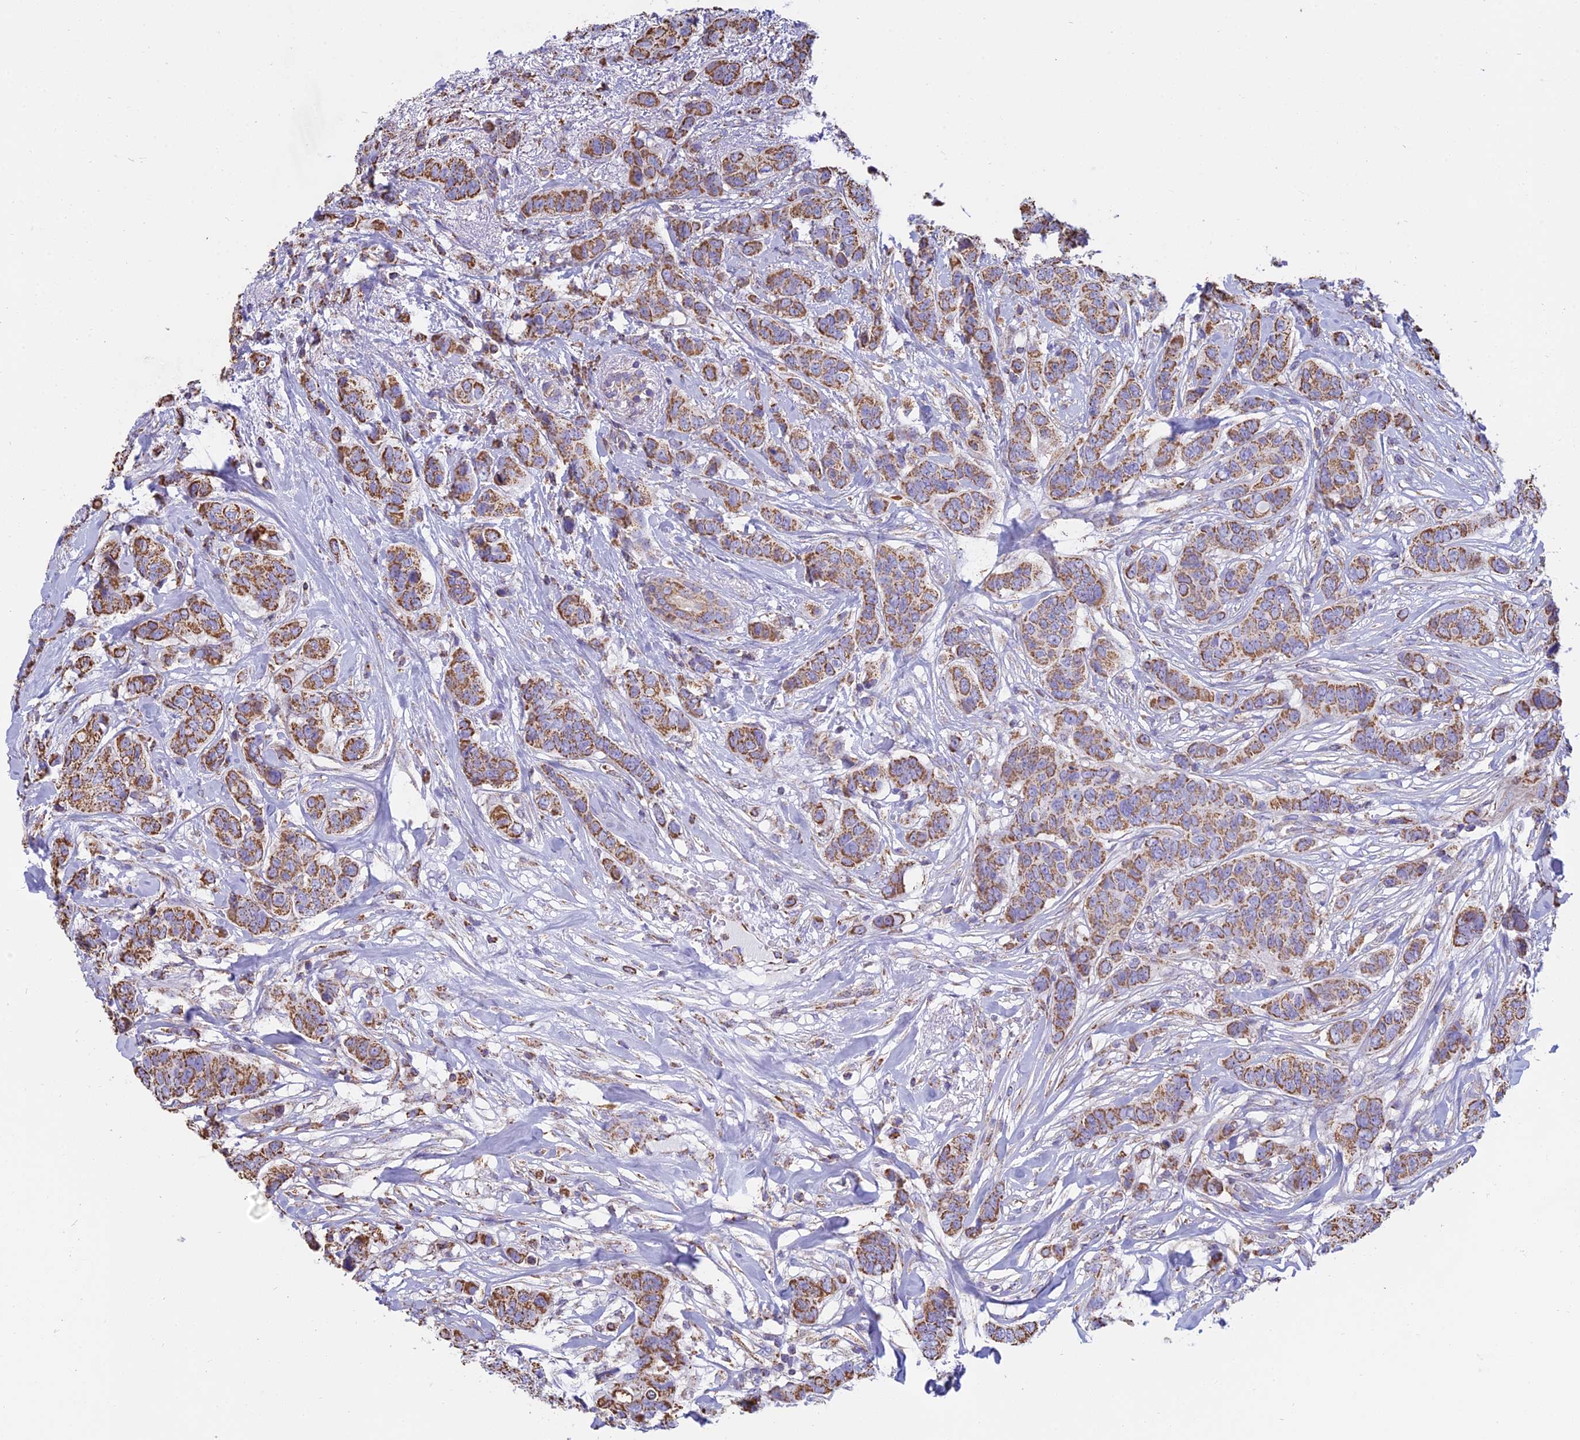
{"staining": {"intensity": "moderate", "quantity": ">75%", "location": "cytoplasmic/membranous"}, "tissue": "breast cancer", "cell_type": "Tumor cells", "image_type": "cancer", "snomed": [{"axis": "morphology", "description": "Lobular carcinoma"}, {"axis": "topography", "description": "Breast"}], "caption": "This is a micrograph of immunohistochemistry (IHC) staining of breast cancer, which shows moderate positivity in the cytoplasmic/membranous of tumor cells.", "gene": "OR2W3", "patient": {"sex": "female", "age": 51}}